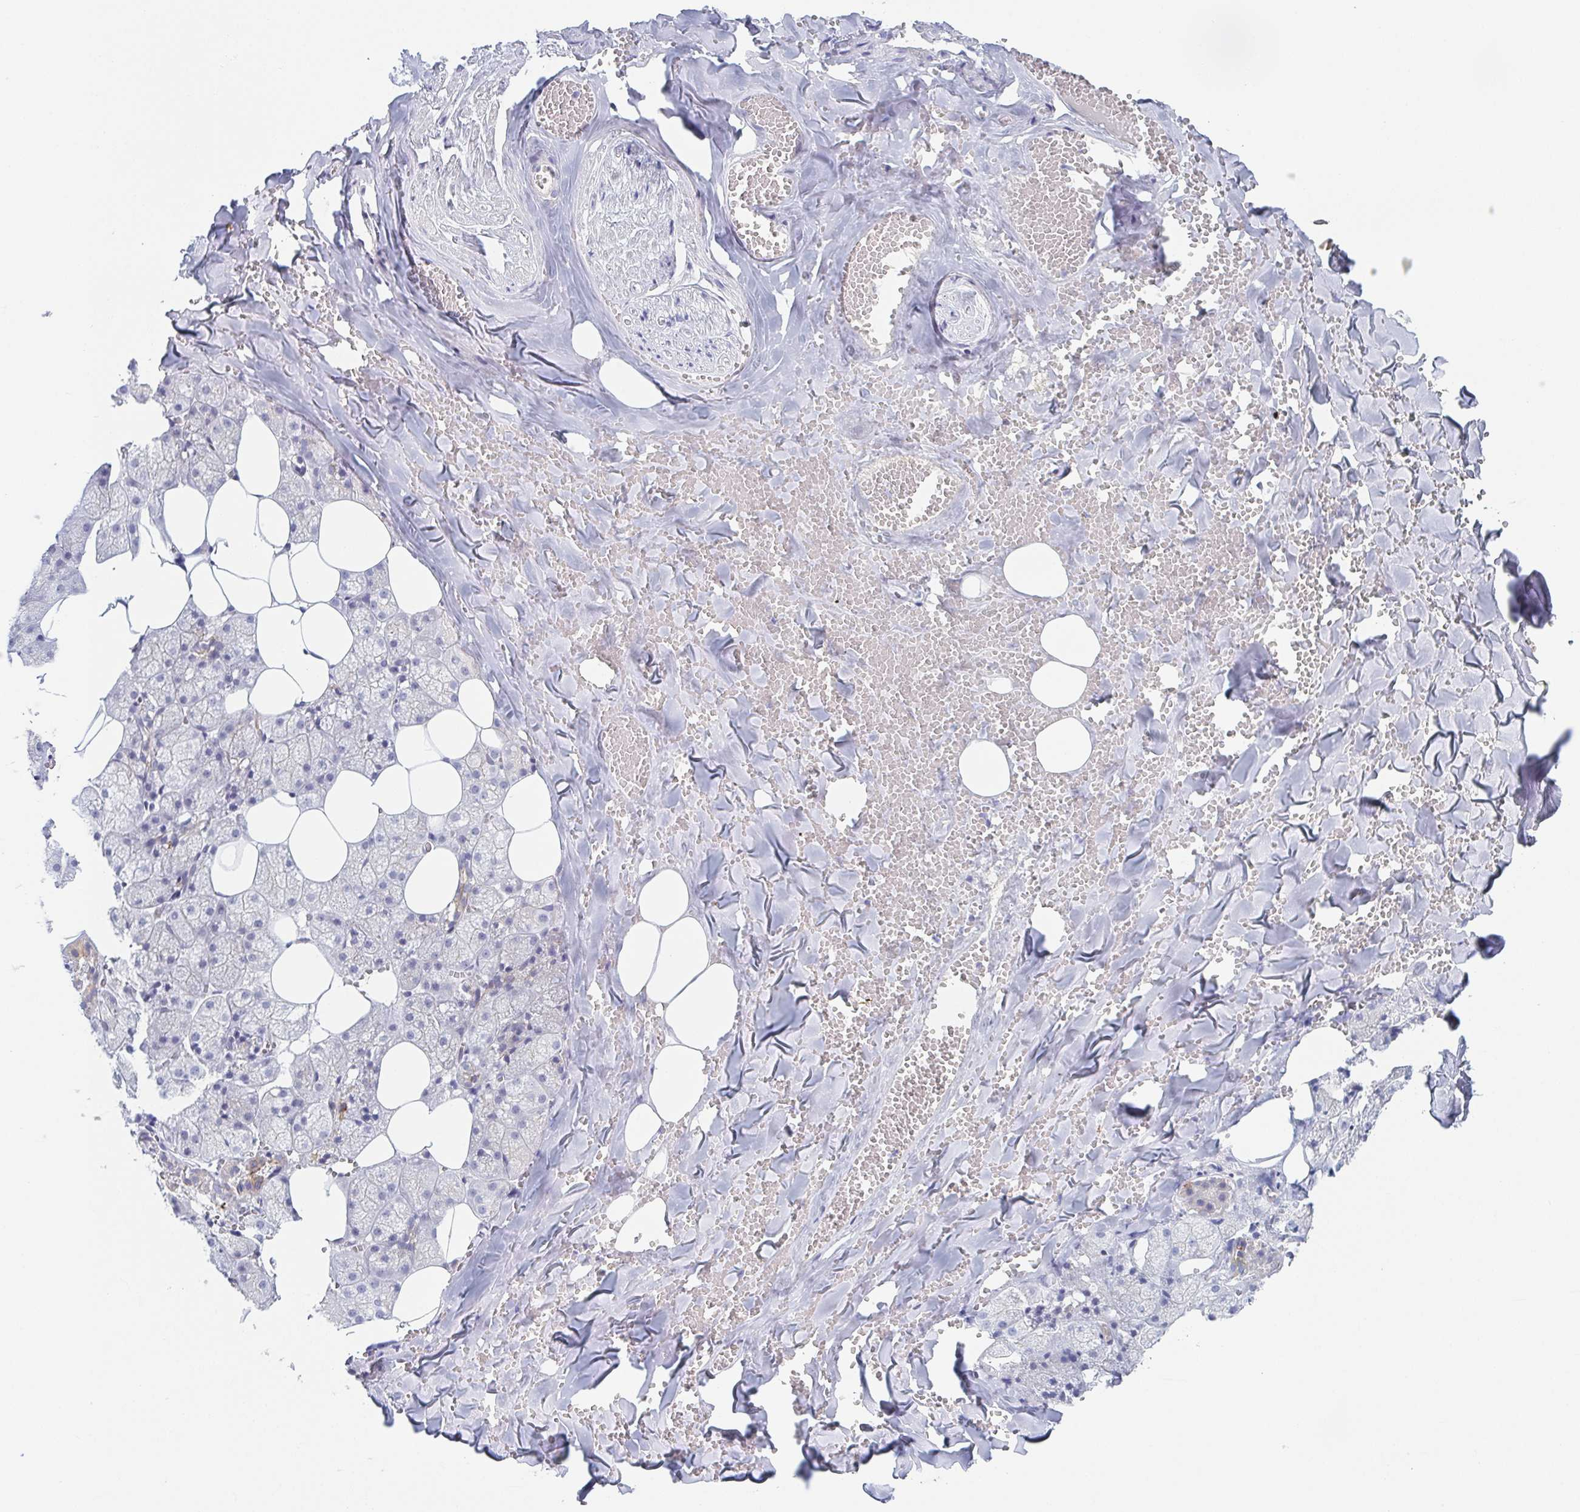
{"staining": {"intensity": "moderate", "quantity": "<25%", "location": "cytoplasmic/membranous"}, "tissue": "salivary gland", "cell_type": "Glandular cells", "image_type": "normal", "snomed": [{"axis": "morphology", "description": "Normal tissue, NOS"}, {"axis": "topography", "description": "Salivary gland"}, {"axis": "topography", "description": "Peripheral nerve tissue"}], "caption": "The image exhibits staining of unremarkable salivary gland, revealing moderate cytoplasmic/membranous protein staining (brown color) within glandular cells.", "gene": "RHOV", "patient": {"sex": "male", "age": 38}}